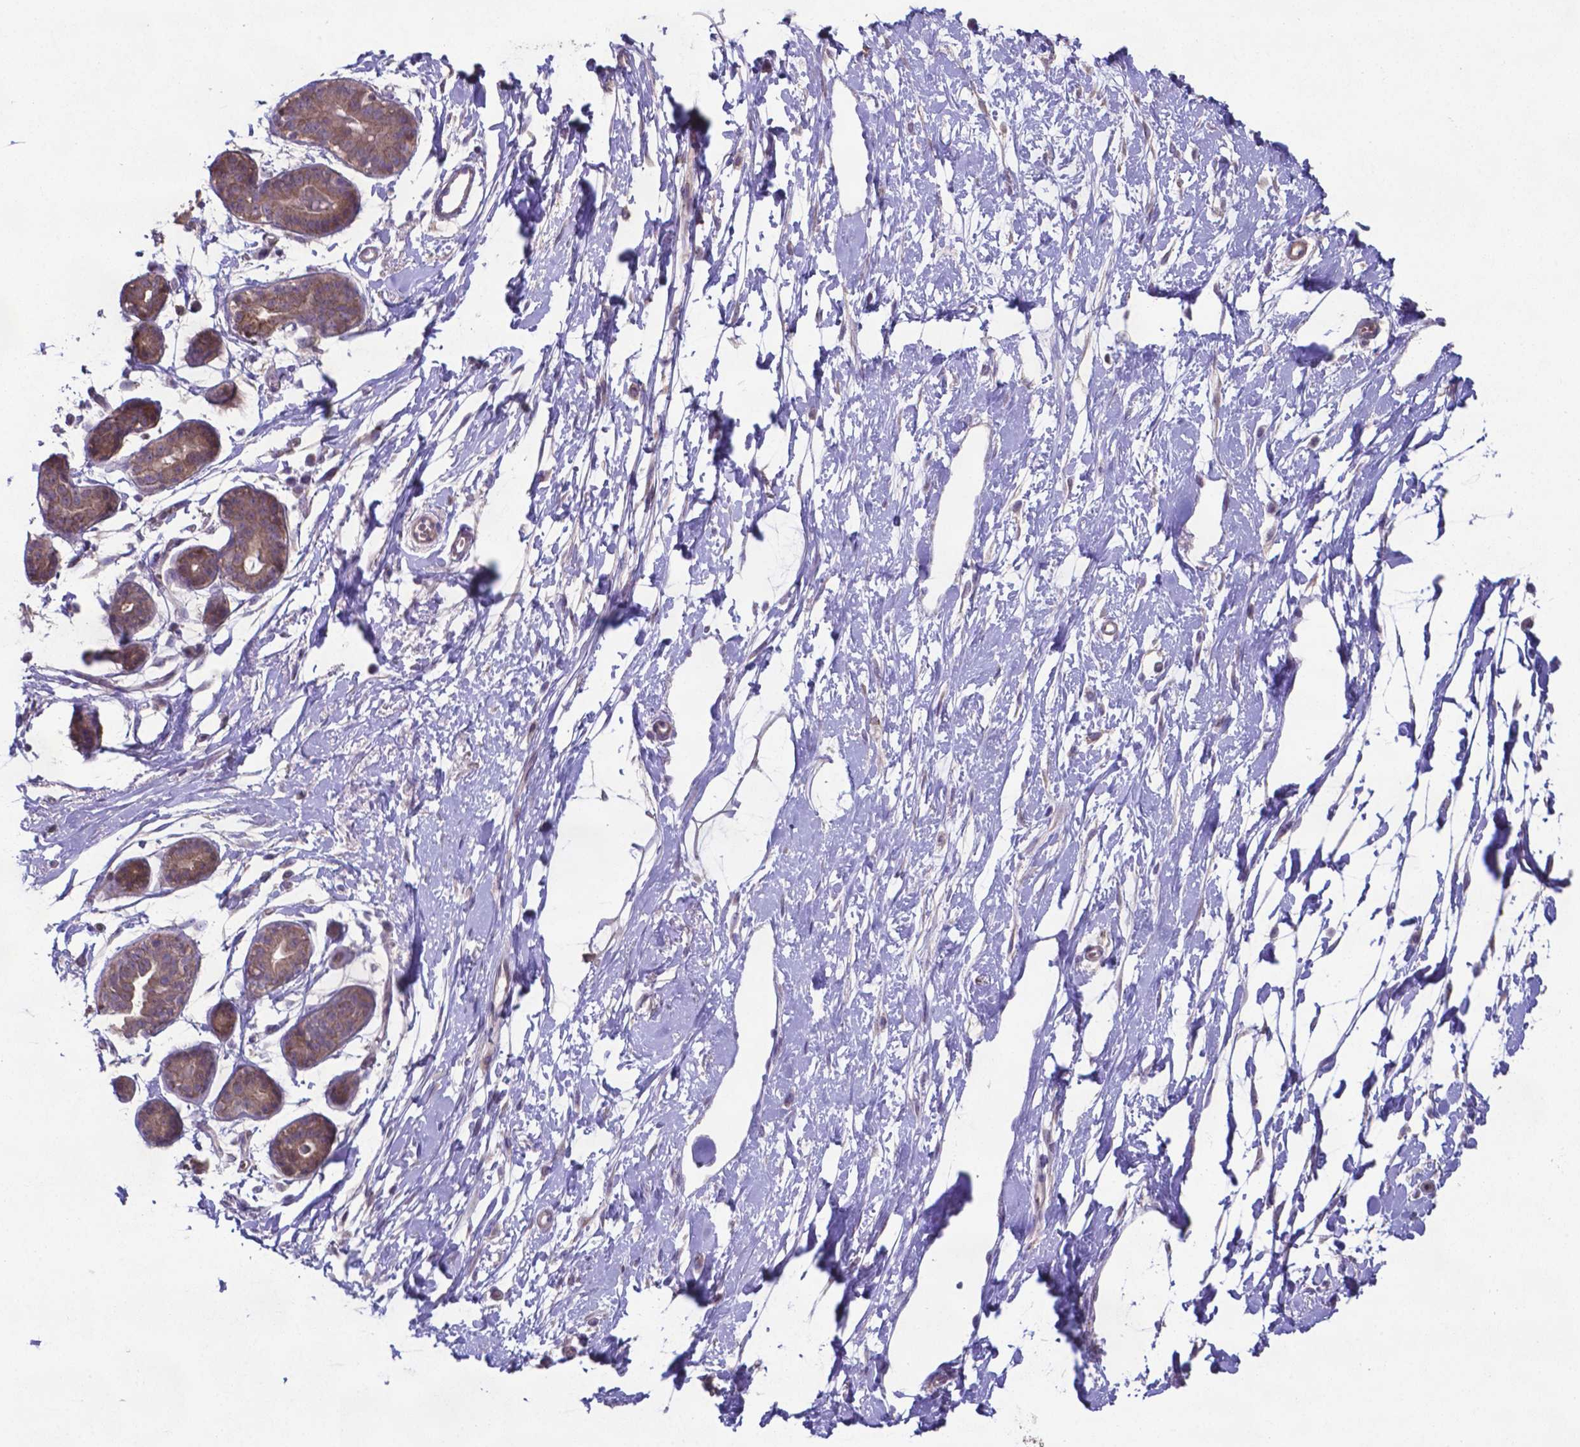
{"staining": {"intensity": "moderate", "quantity": ">75%", "location": "cytoplasmic/membranous"}, "tissue": "breast", "cell_type": "Adipocytes", "image_type": "normal", "snomed": [{"axis": "morphology", "description": "Normal tissue, NOS"}, {"axis": "topography", "description": "Breast"}], "caption": "This is a micrograph of immunohistochemistry staining of benign breast, which shows moderate staining in the cytoplasmic/membranous of adipocytes.", "gene": "TYRO3", "patient": {"sex": "female", "age": 49}}